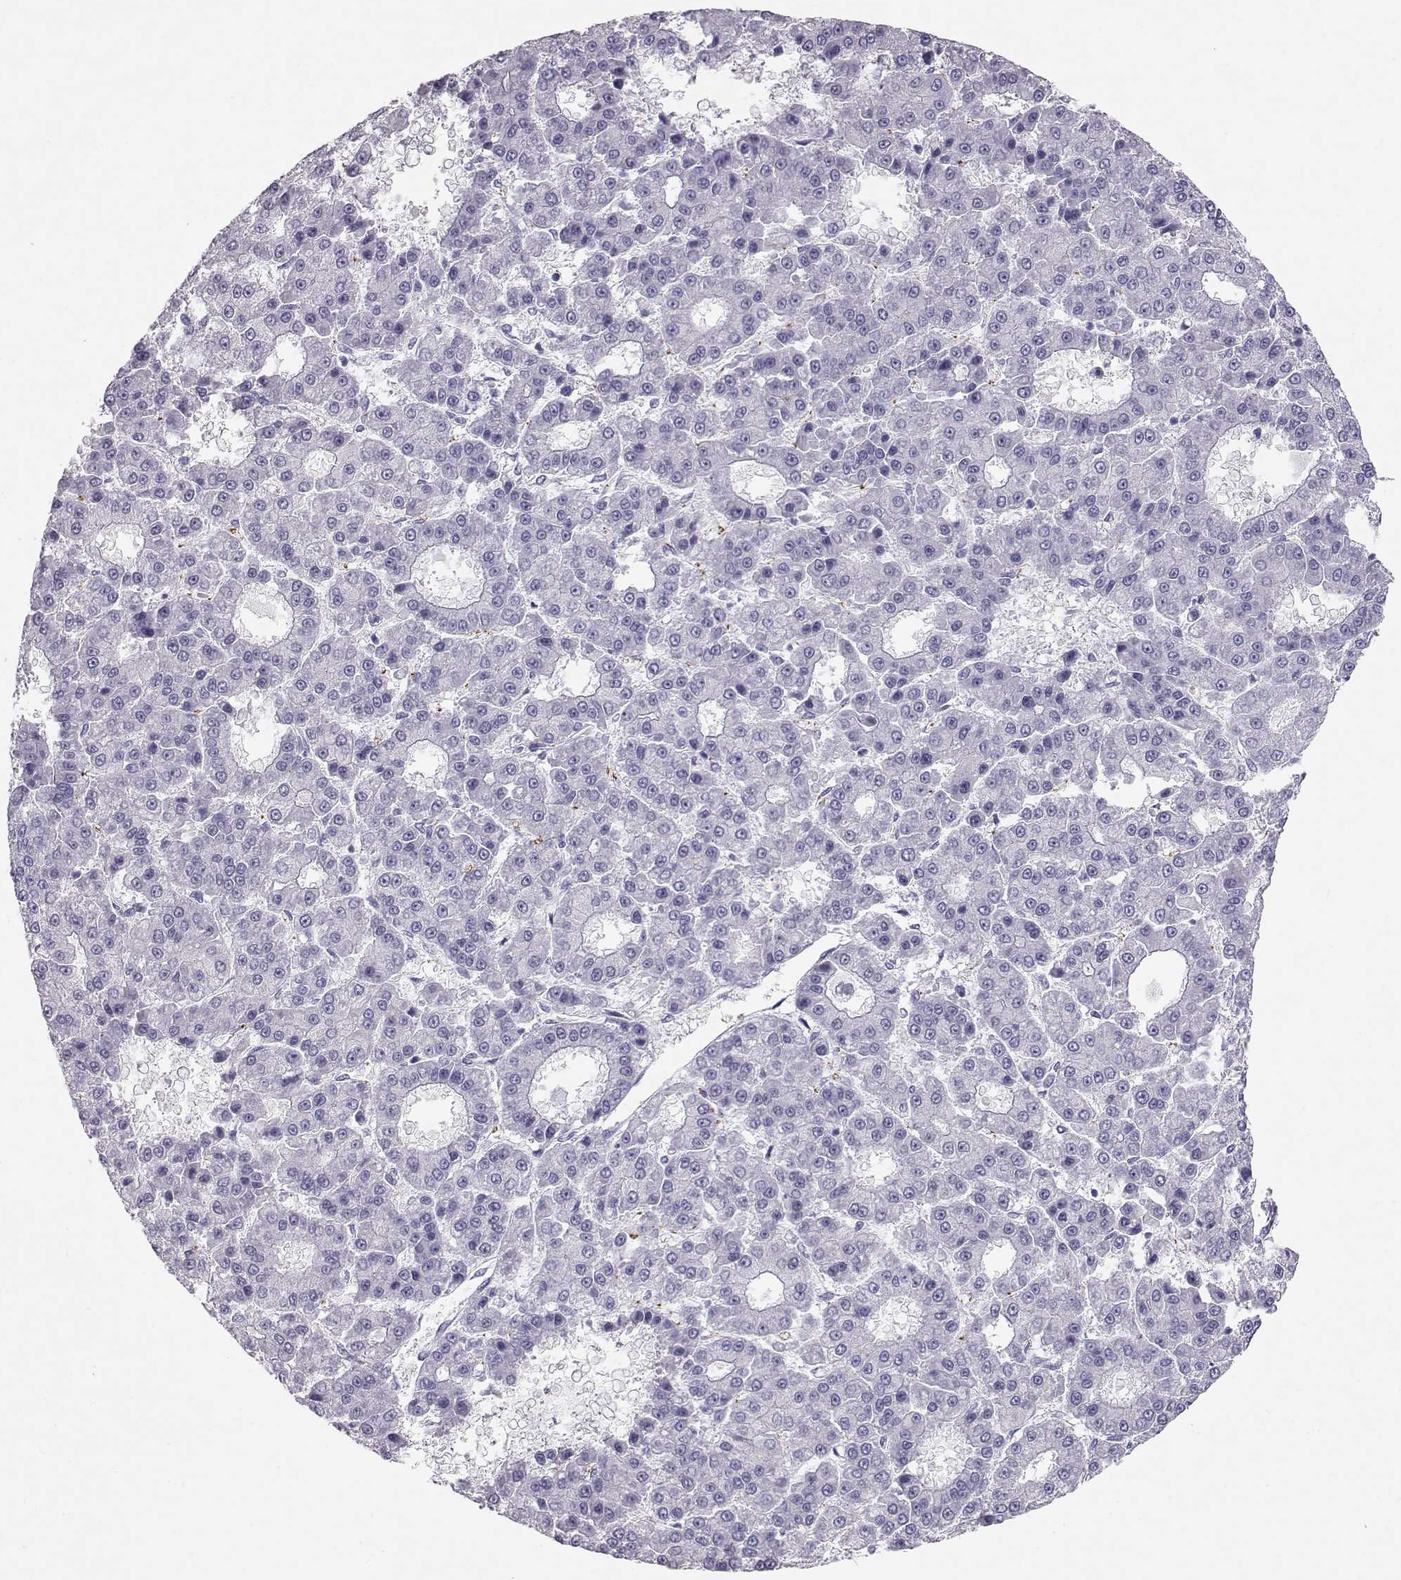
{"staining": {"intensity": "negative", "quantity": "none", "location": "none"}, "tissue": "liver cancer", "cell_type": "Tumor cells", "image_type": "cancer", "snomed": [{"axis": "morphology", "description": "Carcinoma, Hepatocellular, NOS"}, {"axis": "topography", "description": "Liver"}], "caption": "Immunohistochemistry (IHC) photomicrograph of neoplastic tissue: human liver cancer (hepatocellular carcinoma) stained with DAB reveals no significant protein expression in tumor cells. The staining was performed using DAB (3,3'-diaminobenzidine) to visualize the protein expression in brown, while the nuclei were stained in blue with hematoxylin (Magnification: 20x).", "gene": "RD3", "patient": {"sex": "male", "age": 70}}